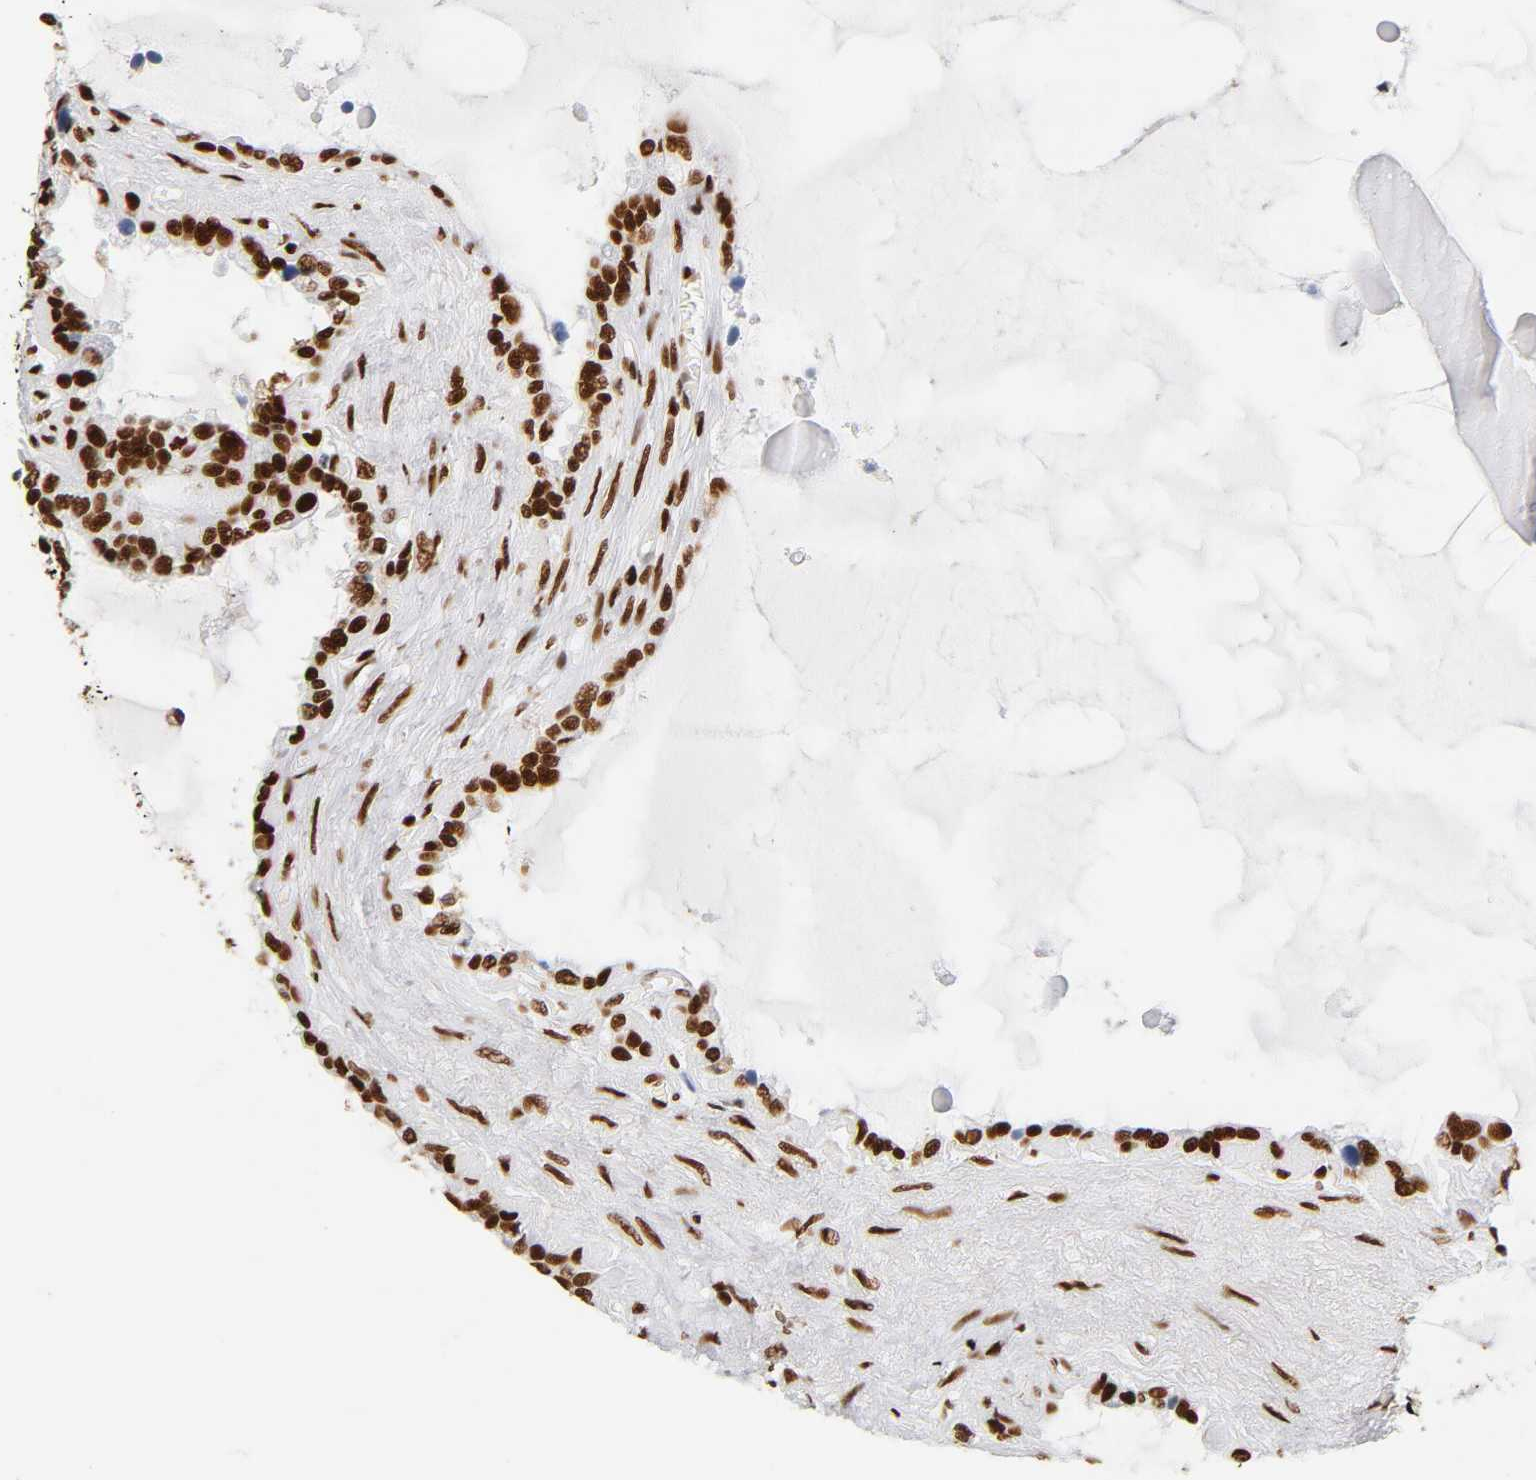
{"staining": {"intensity": "strong", "quantity": ">75%", "location": "nuclear"}, "tissue": "seminal vesicle", "cell_type": "Glandular cells", "image_type": "normal", "snomed": [{"axis": "morphology", "description": "Normal tissue, NOS"}, {"axis": "morphology", "description": "Inflammation, NOS"}, {"axis": "topography", "description": "Urinary bladder"}, {"axis": "topography", "description": "Prostate"}, {"axis": "topography", "description": "Seminal veicle"}], "caption": "Protein expression analysis of normal seminal vesicle reveals strong nuclear expression in about >75% of glandular cells. Using DAB (brown) and hematoxylin (blue) stains, captured at high magnification using brightfield microscopy.", "gene": "XRCC6", "patient": {"sex": "male", "age": 82}}